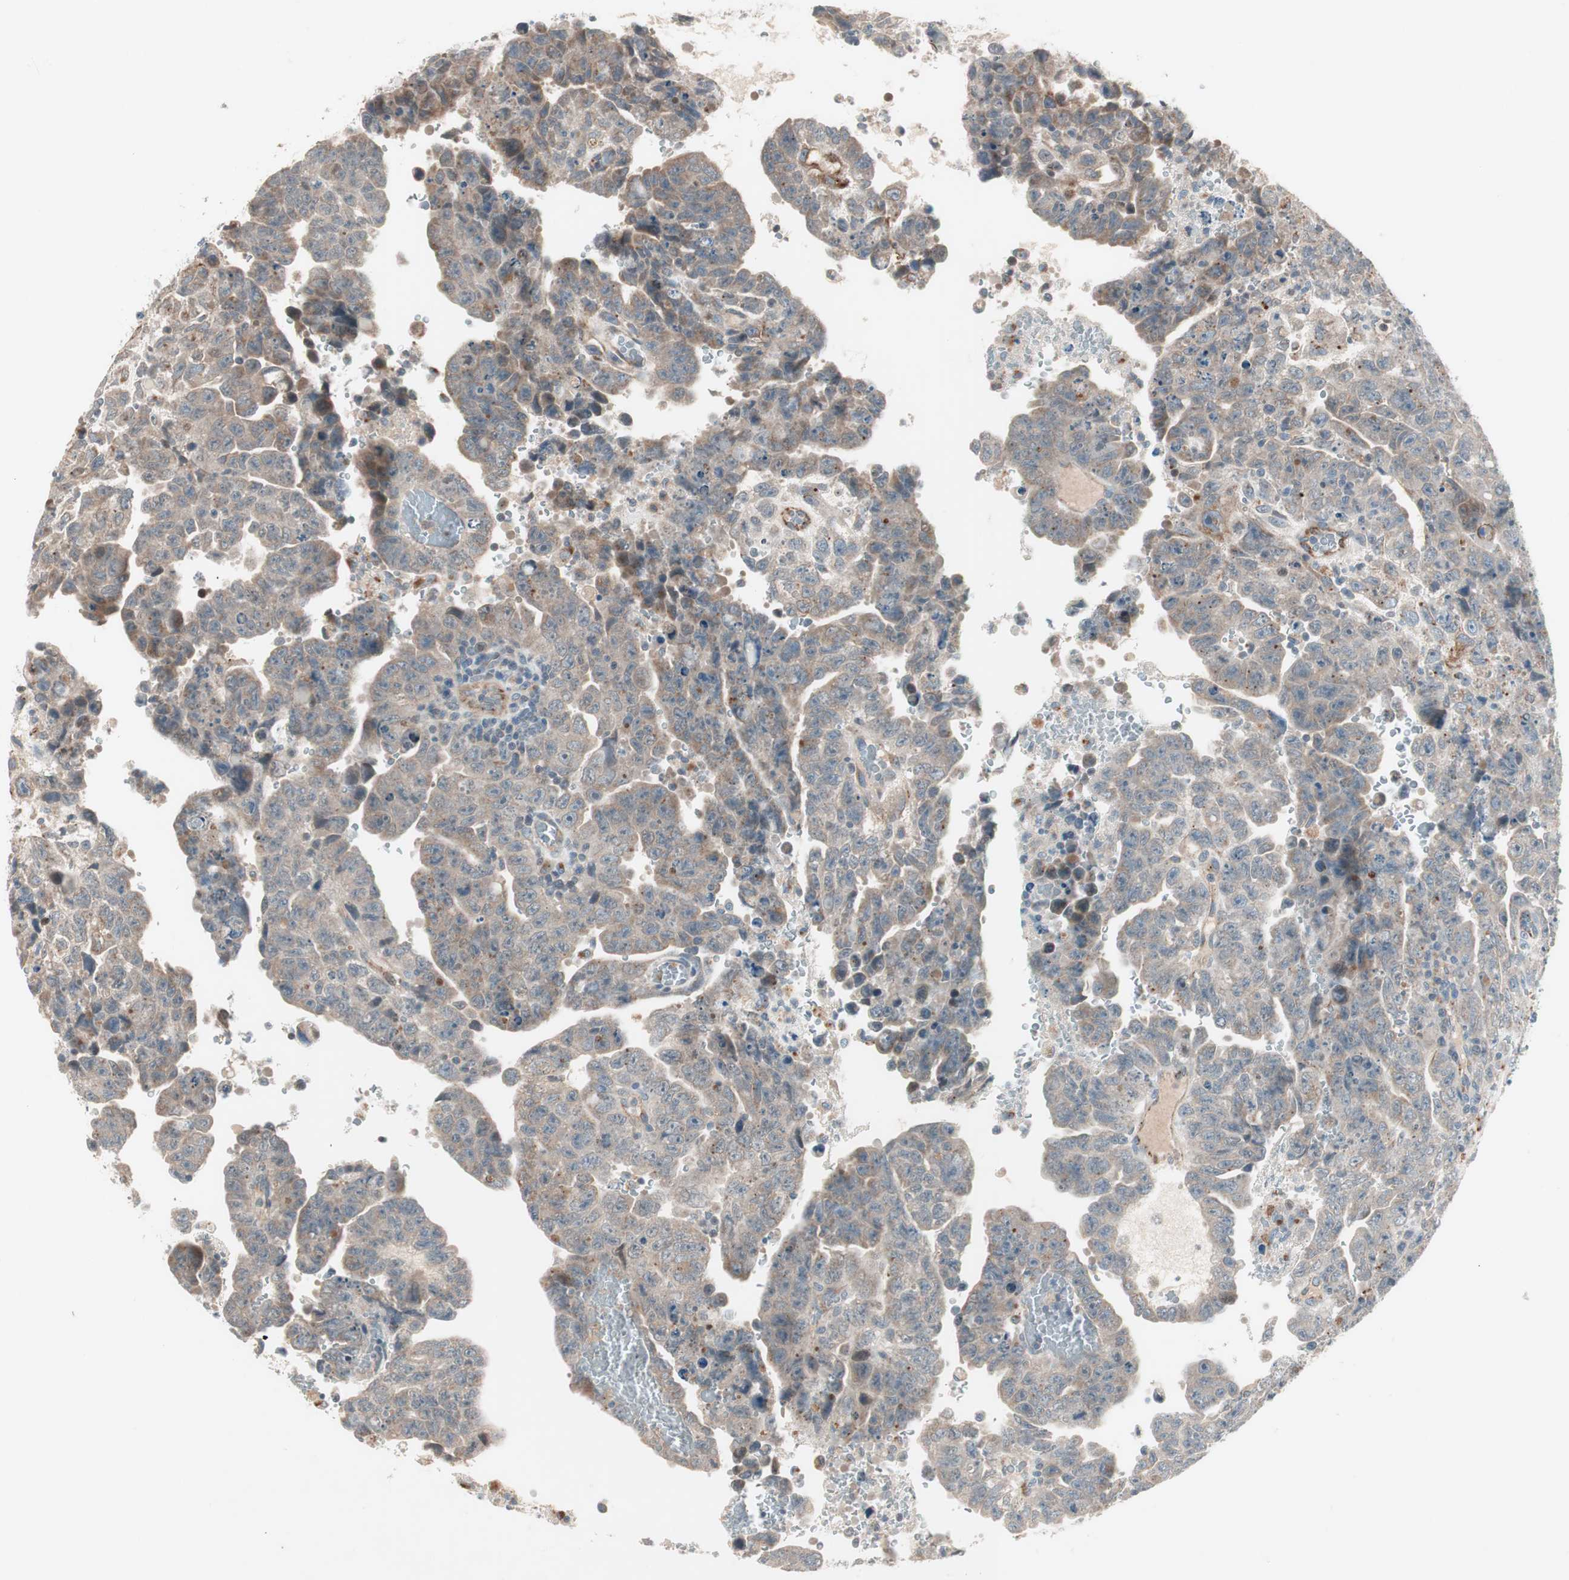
{"staining": {"intensity": "weak", "quantity": "25%-75%", "location": "cytoplasmic/membranous"}, "tissue": "testis cancer", "cell_type": "Tumor cells", "image_type": "cancer", "snomed": [{"axis": "morphology", "description": "Carcinoma, Embryonal, NOS"}, {"axis": "topography", "description": "Testis"}], "caption": "Weak cytoplasmic/membranous protein expression is present in approximately 25%-75% of tumor cells in testis cancer.", "gene": "FGFR4", "patient": {"sex": "male", "age": 28}}